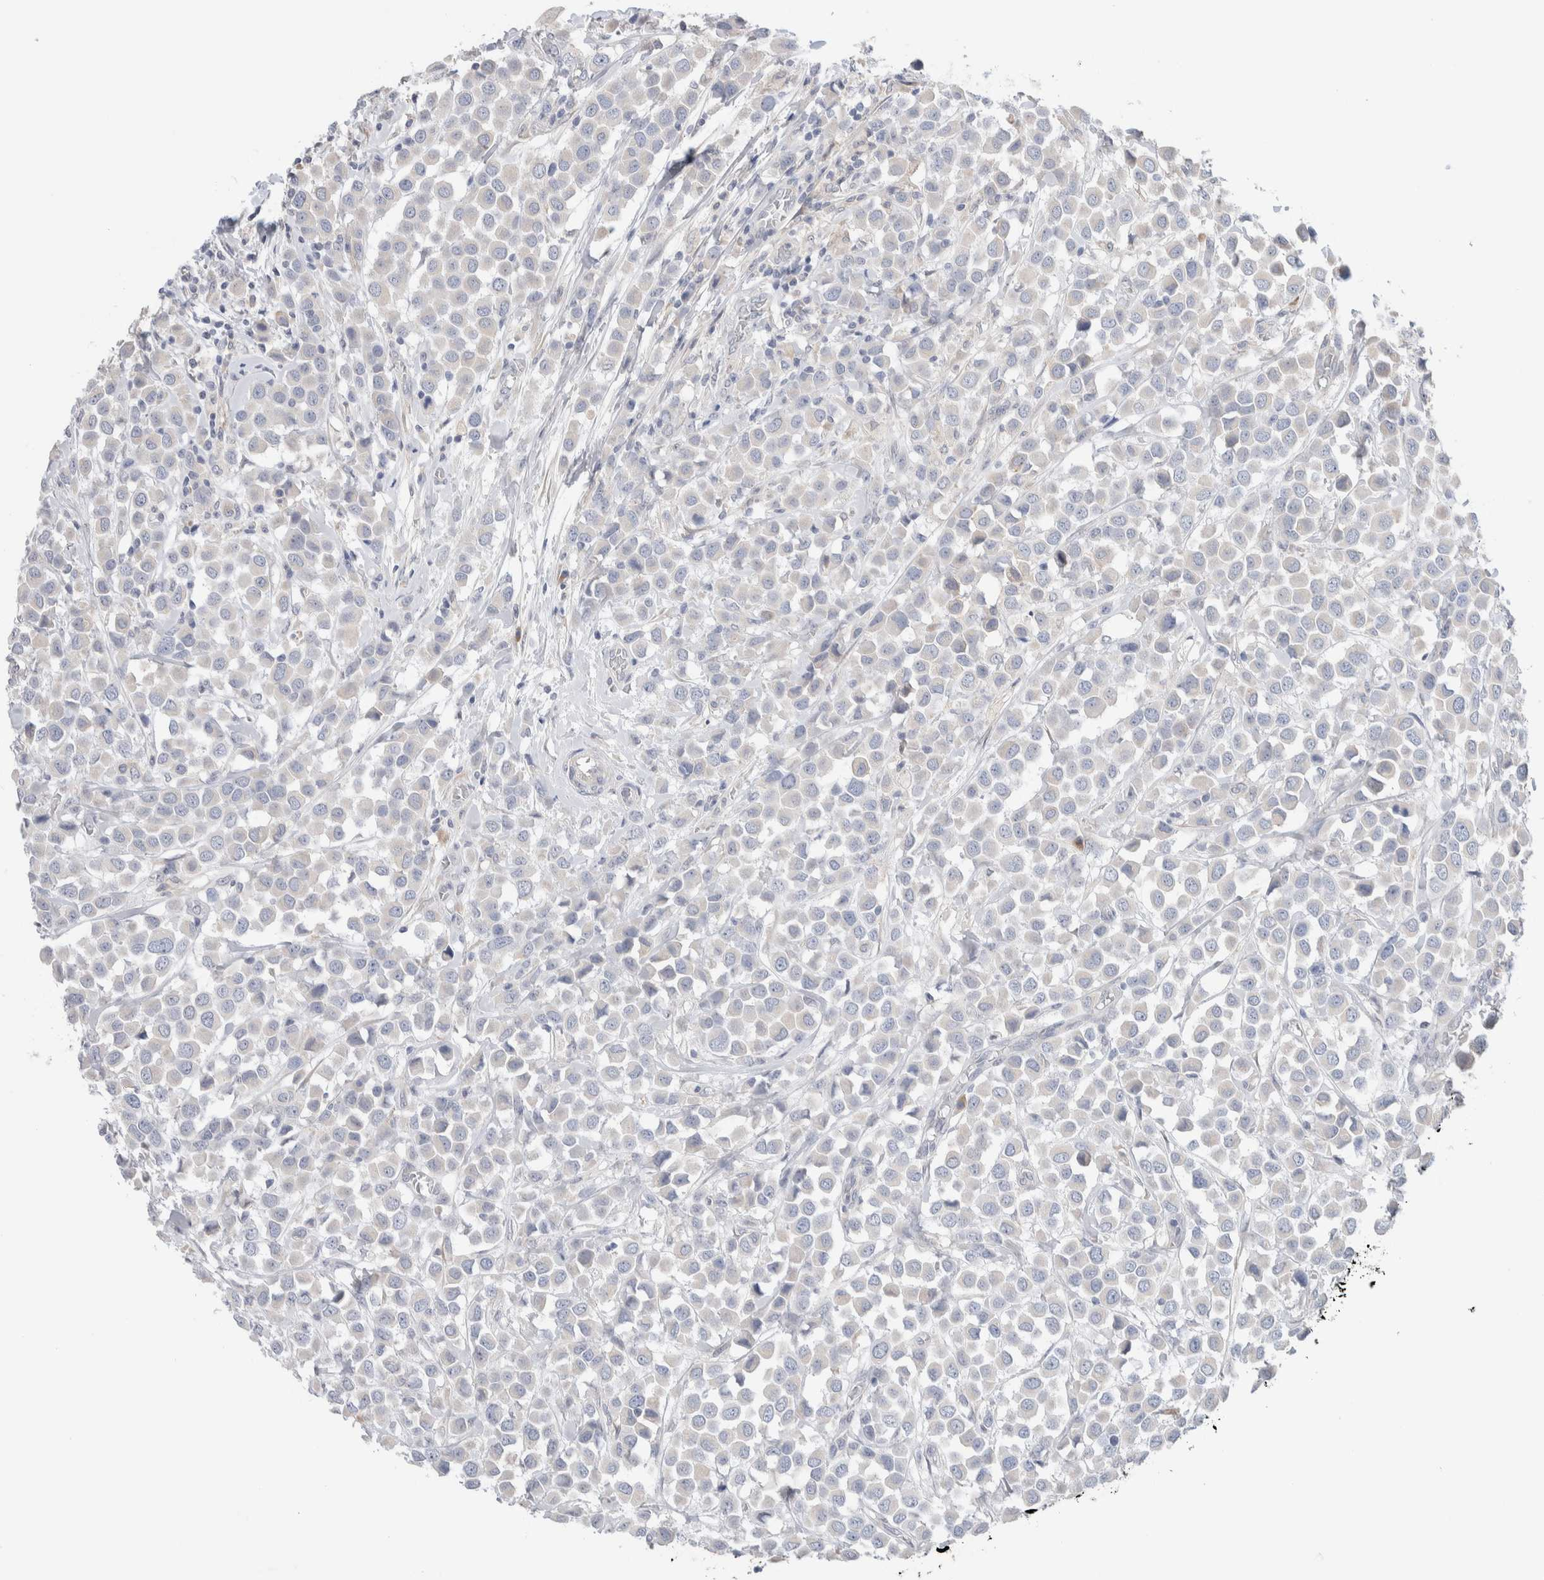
{"staining": {"intensity": "negative", "quantity": "none", "location": "none"}, "tissue": "breast cancer", "cell_type": "Tumor cells", "image_type": "cancer", "snomed": [{"axis": "morphology", "description": "Duct carcinoma"}, {"axis": "topography", "description": "Breast"}], "caption": "Breast invasive ductal carcinoma was stained to show a protein in brown. There is no significant expression in tumor cells.", "gene": "RUSF1", "patient": {"sex": "female", "age": 61}}